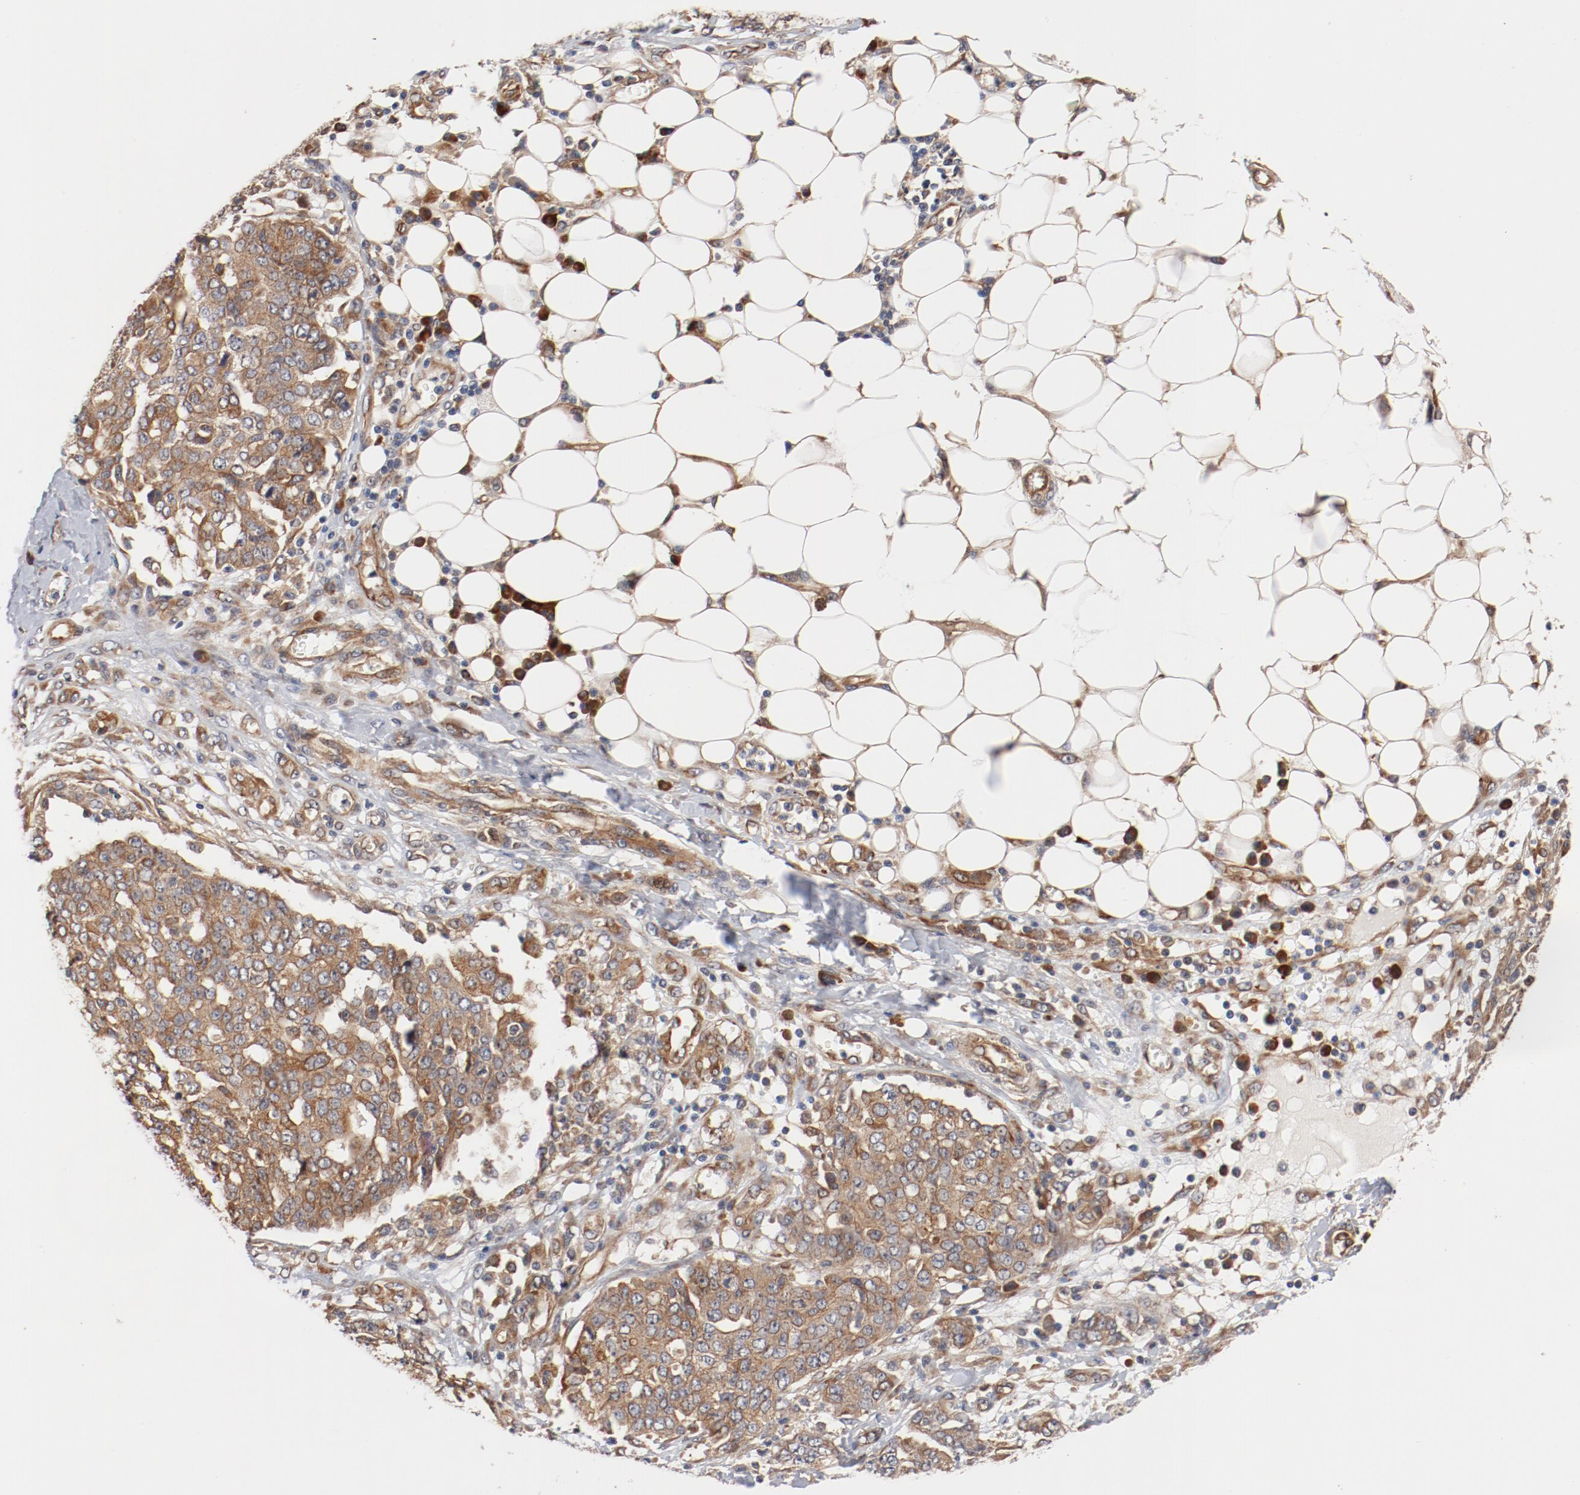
{"staining": {"intensity": "moderate", "quantity": ">75%", "location": "cytoplasmic/membranous"}, "tissue": "ovarian cancer", "cell_type": "Tumor cells", "image_type": "cancer", "snomed": [{"axis": "morphology", "description": "Cystadenocarcinoma, serous, NOS"}, {"axis": "topography", "description": "Soft tissue"}, {"axis": "topography", "description": "Ovary"}], "caption": "The immunohistochemical stain highlights moderate cytoplasmic/membranous staining in tumor cells of serous cystadenocarcinoma (ovarian) tissue.", "gene": "PITPNM2", "patient": {"sex": "female", "age": 57}}